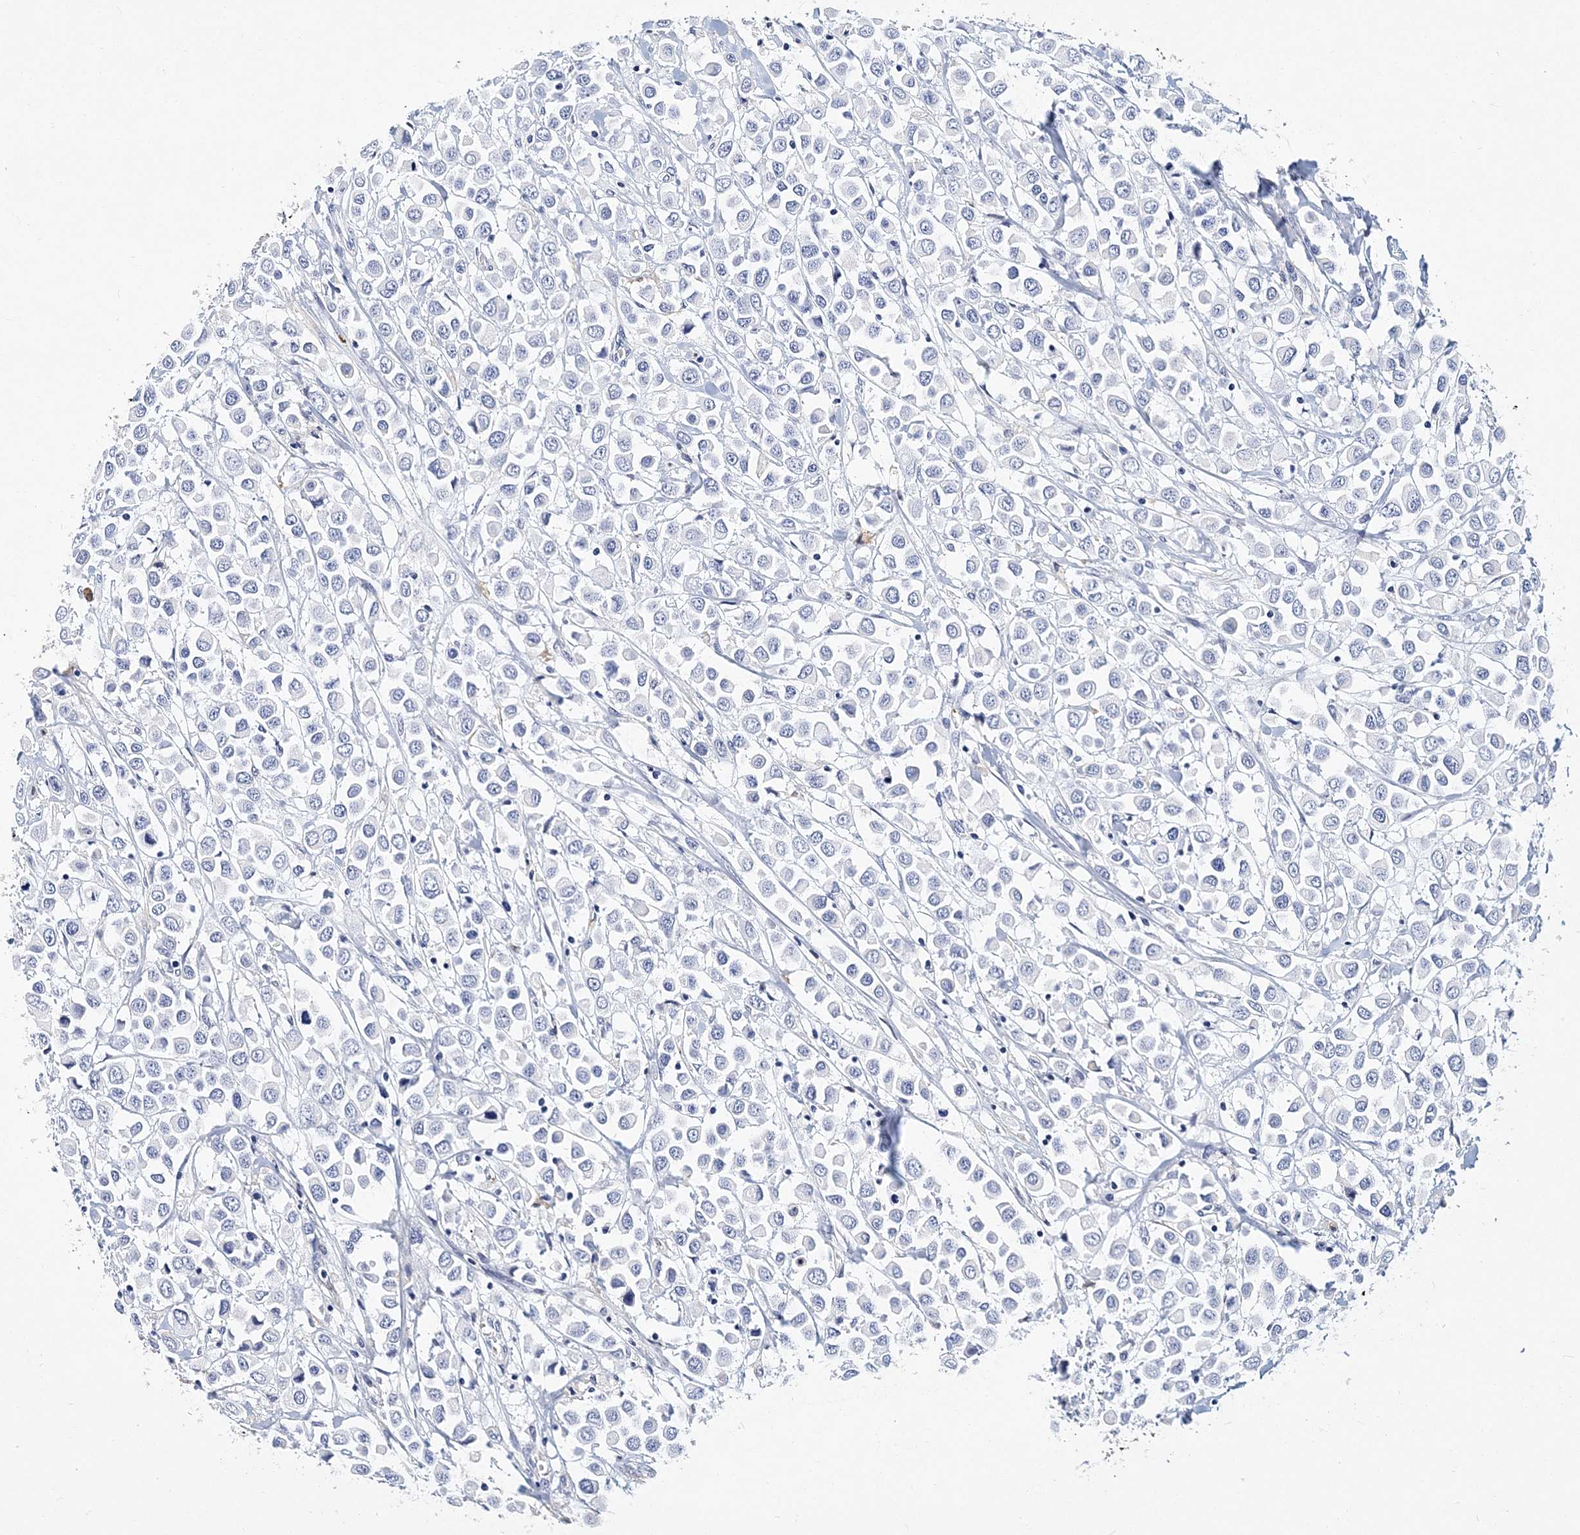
{"staining": {"intensity": "negative", "quantity": "none", "location": "none"}, "tissue": "breast cancer", "cell_type": "Tumor cells", "image_type": "cancer", "snomed": [{"axis": "morphology", "description": "Duct carcinoma"}, {"axis": "topography", "description": "Breast"}], "caption": "Histopathology image shows no significant protein expression in tumor cells of breast cancer. The staining is performed using DAB brown chromogen with nuclei counter-stained in using hematoxylin.", "gene": "ITGA2B", "patient": {"sex": "female", "age": 61}}